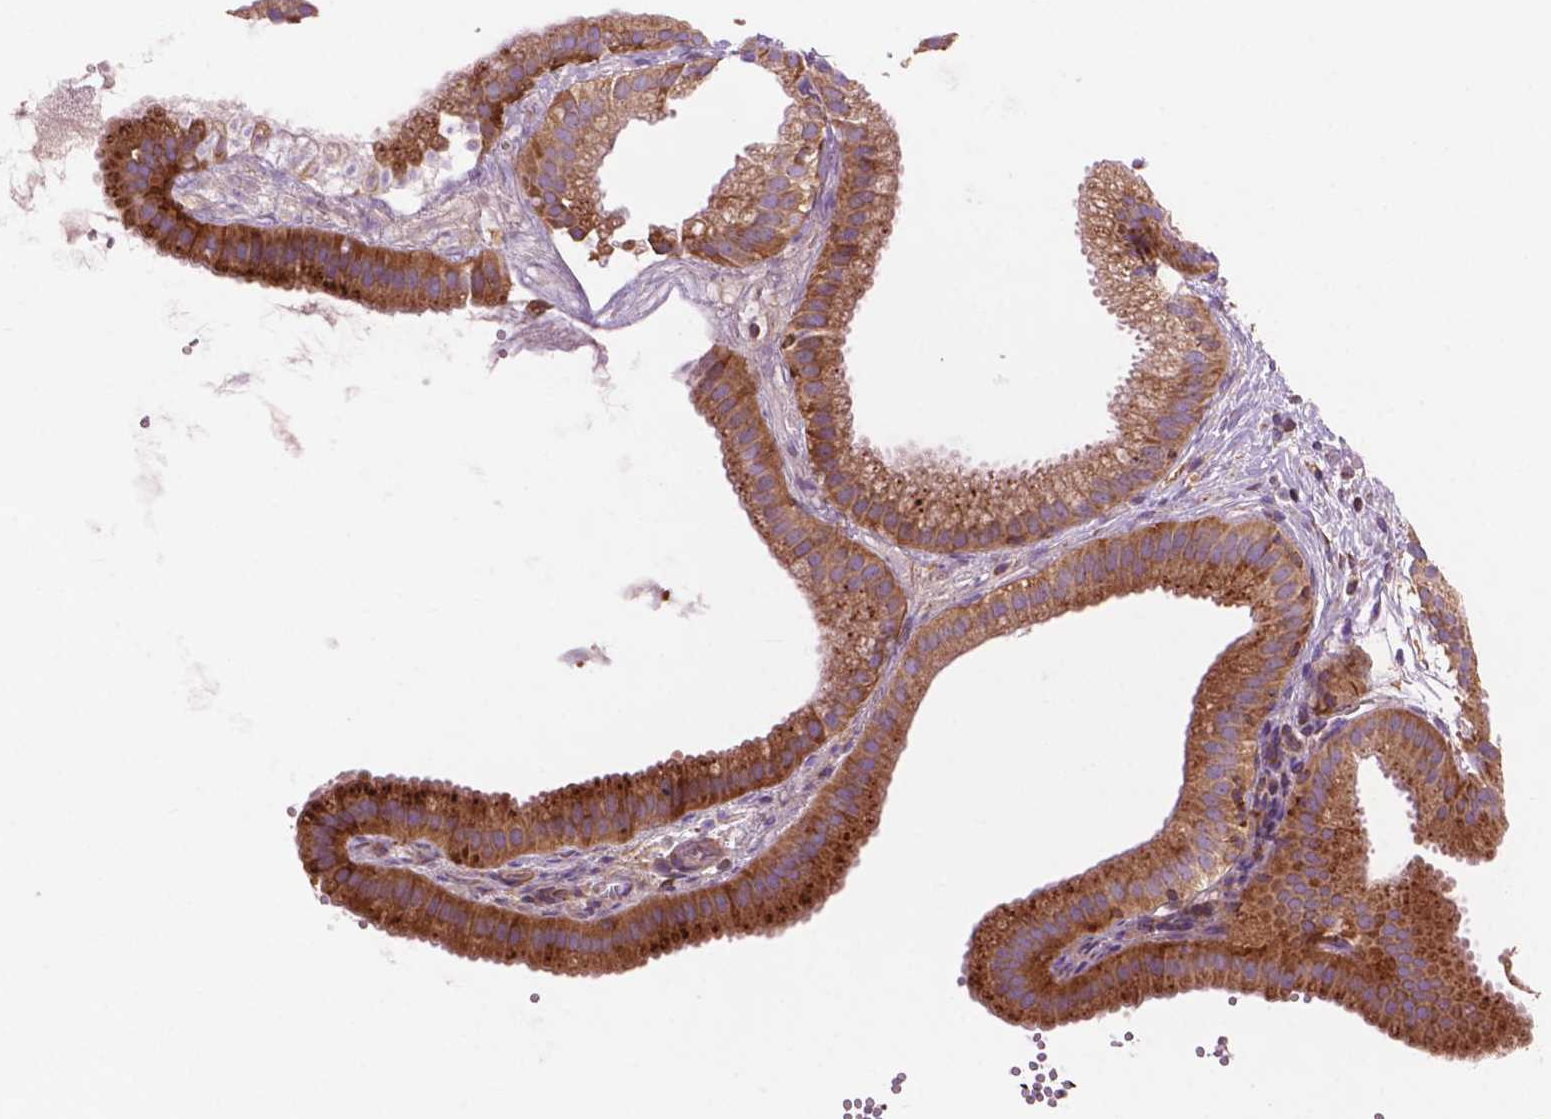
{"staining": {"intensity": "moderate", "quantity": "25%-75%", "location": "cytoplasmic/membranous"}, "tissue": "gallbladder", "cell_type": "Glandular cells", "image_type": "normal", "snomed": [{"axis": "morphology", "description": "Normal tissue, NOS"}, {"axis": "topography", "description": "Gallbladder"}], "caption": "DAB immunohistochemical staining of benign gallbladder shows moderate cytoplasmic/membranous protein expression in about 25%-75% of glandular cells. The staining was performed using DAB to visualize the protein expression in brown, while the nuclei were stained in blue with hematoxylin (Magnification: 20x).", "gene": "RPL37A", "patient": {"sex": "female", "age": 63}}